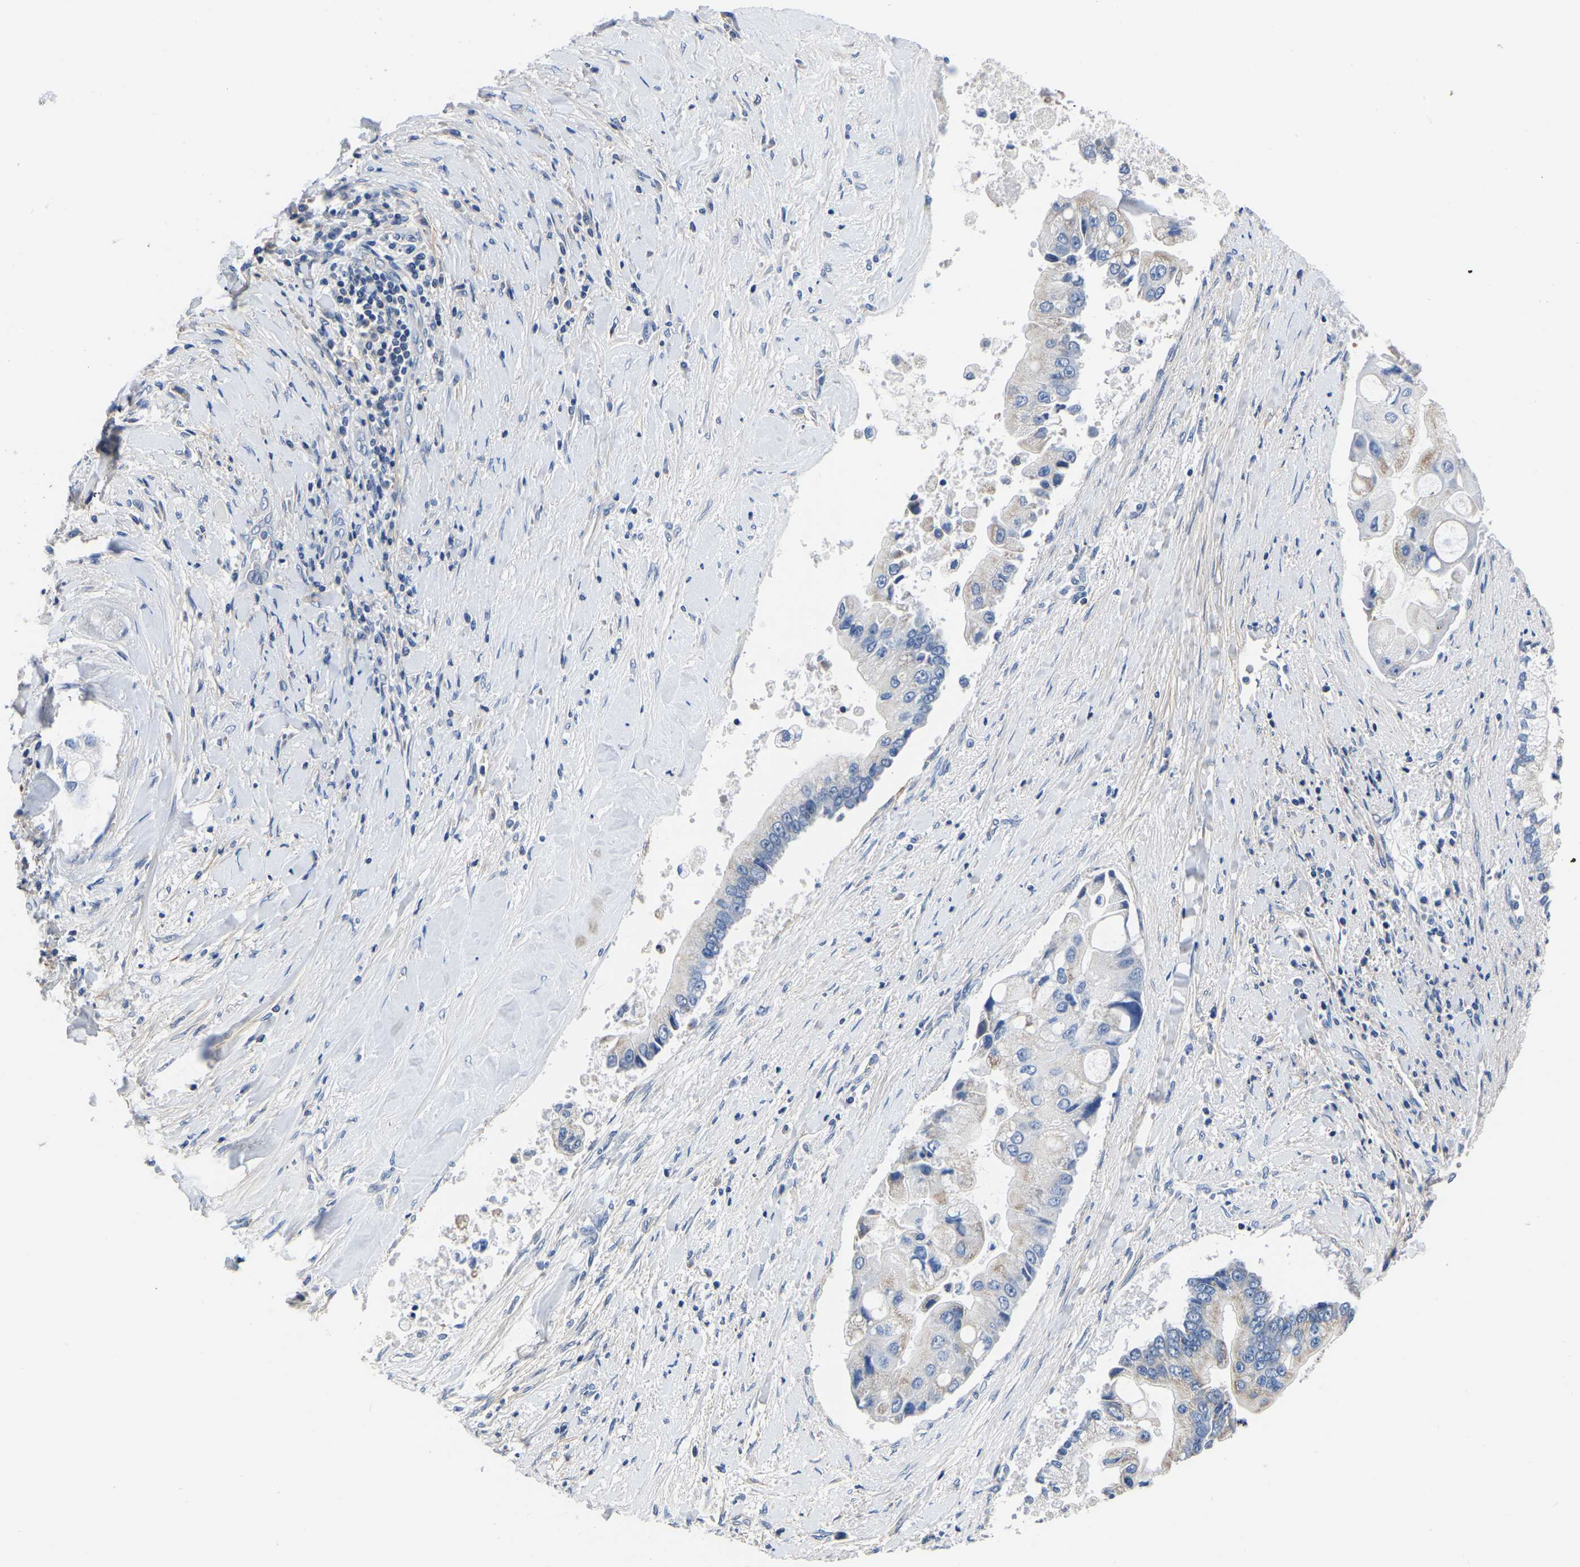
{"staining": {"intensity": "negative", "quantity": "none", "location": "none"}, "tissue": "liver cancer", "cell_type": "Tumor cells", "image_type": "cancer", "snomed": [{"axis": "morphology", "description": "Cholangiocarcinoma"}, {"axis": "topography", "description": "Liver"}], "caption": "Immunohistochemistry (IHC) photomicrograph of neoplastic tissue: human liver cancer (cholangiocarcinoma) stained with DAB displays no significant protein staining in tumor cells. The staining is performed using DAB (3,3'-diaminobenzidine) brown chromogen with nuclei counter-stained in using hematoxylin.", "gene": "FGD5", "patient": {"sex": "male", "age": 50}}